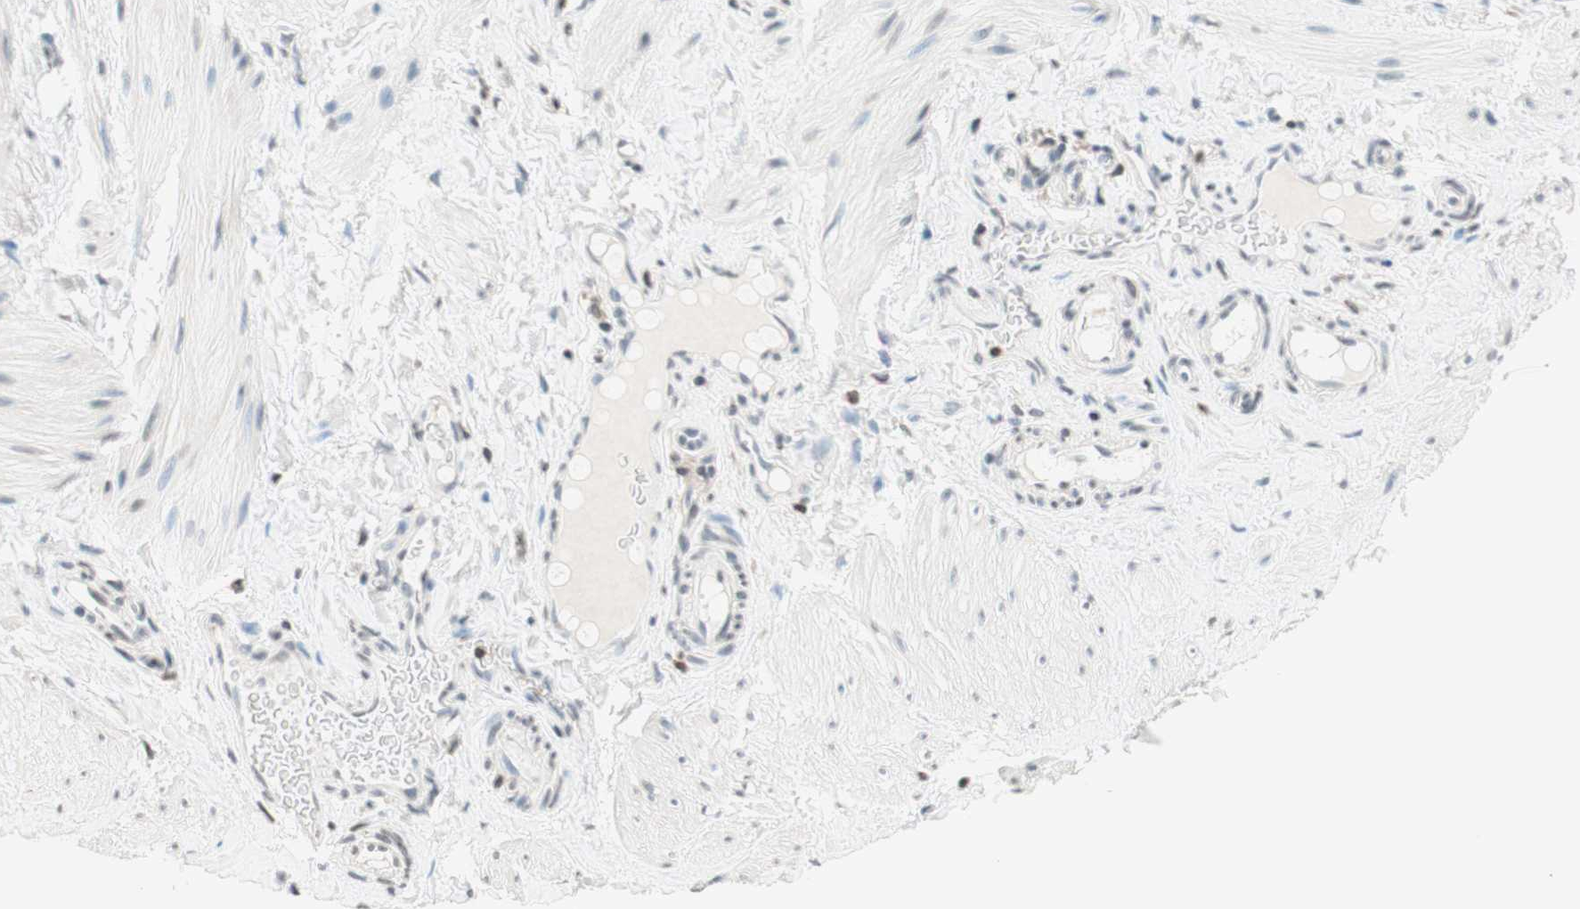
{"staining": {"intensity": "negative", "quantity": "none", "location": "none"}, "tissue": "smooth muscle", "cell_type": "Smooth muscle cells", "image_type": "normal", "snomed": [{"axis": "morphology", "description": "Normal tissue, NOS"}, {"axis": "topography", "description": "Smooth muscle"}], "caption": "The histopathology image shows no staining of smooth muscle cells in unremarkable smooth muscle.", "gene": "WIPF1", "patient": {"sex": "male", "age": 16}}